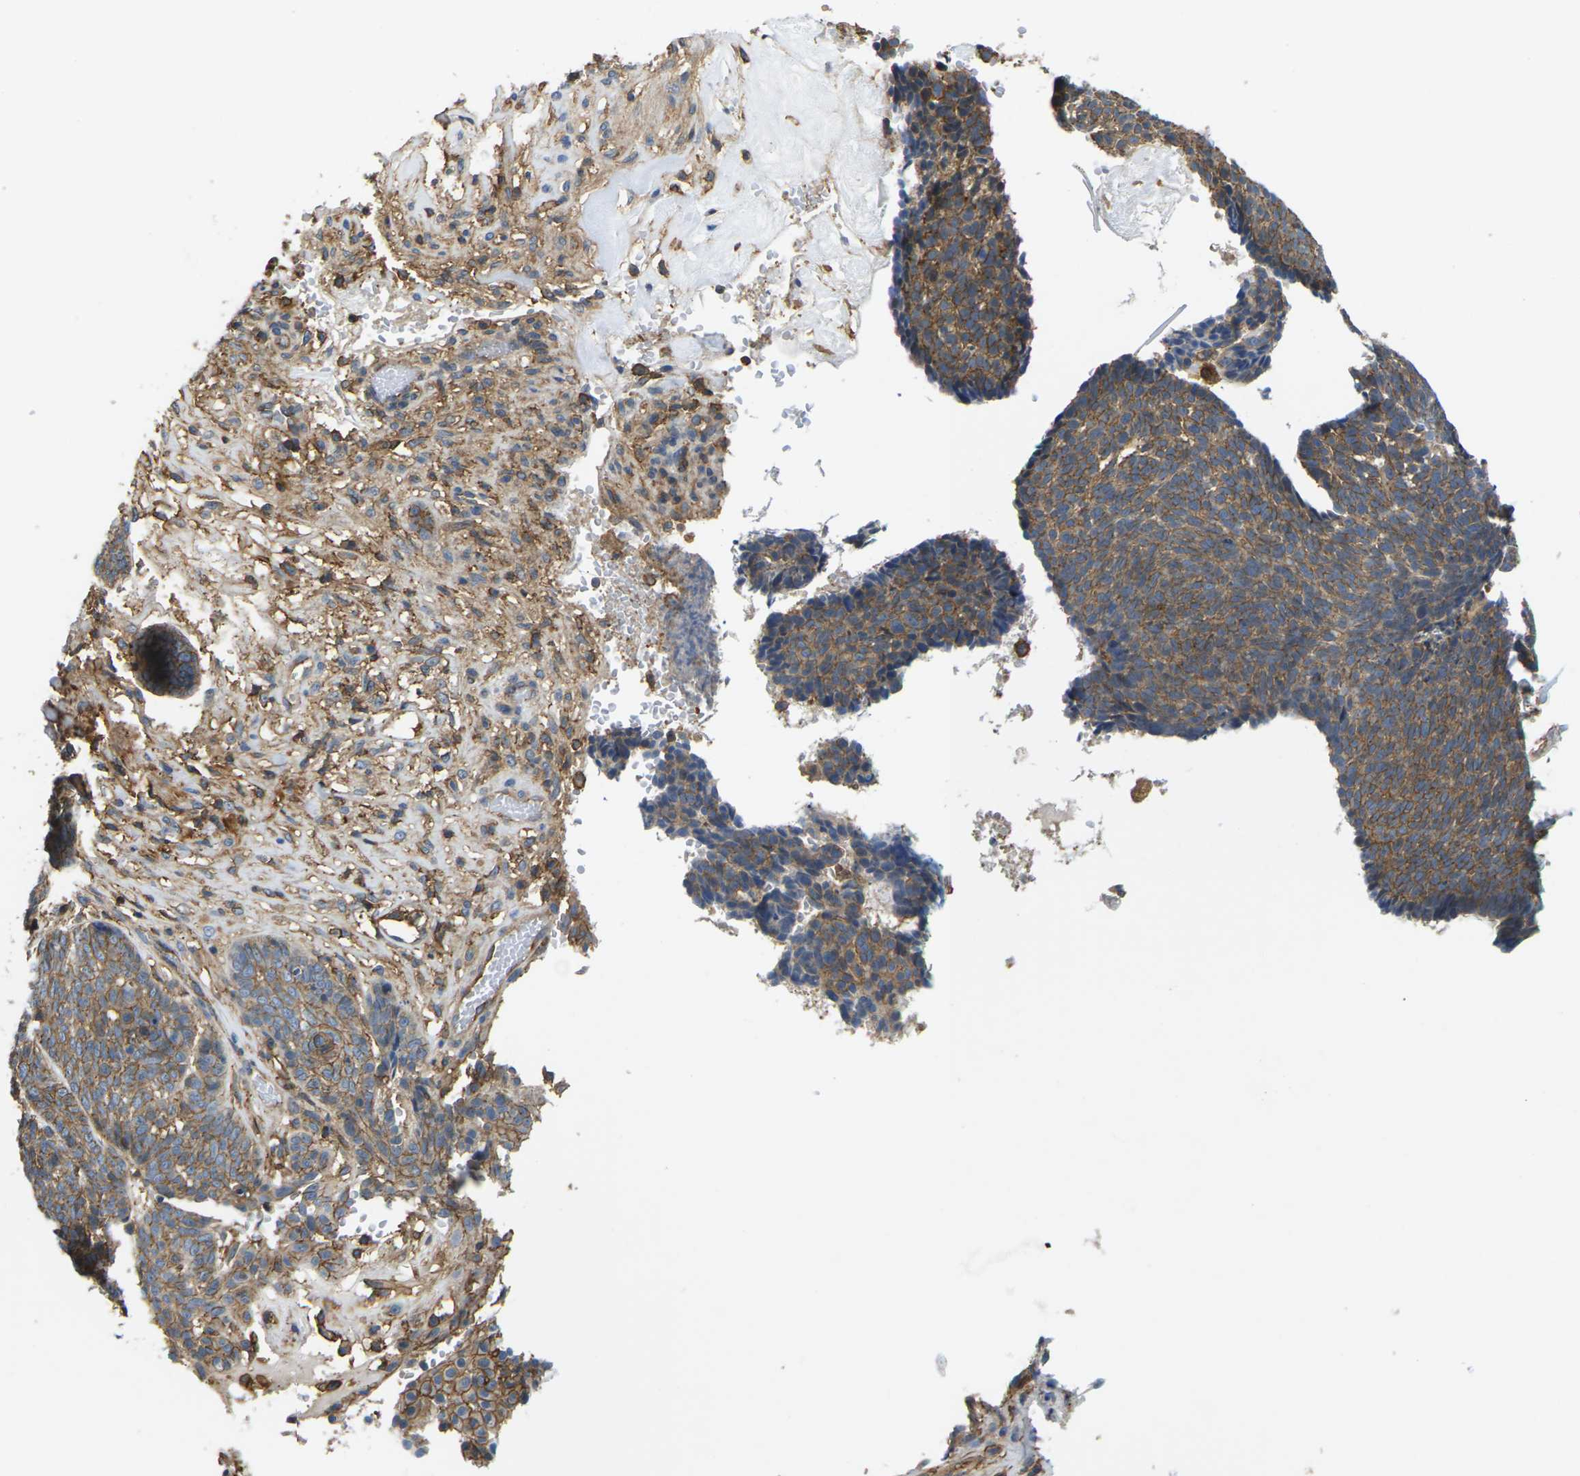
{"staining": {"intensity": "moderate", "quantity": ">75%", "location": "cytoplasmic/membranous"}, "tissue": "skin cancer", "cell_type": "Tumor cells", "image_type": "cancer", "snomed": [{"axis": "morphology", "description": "Basal cell carcinoma"}, {"axis": "topography", "description": "Skin"}], "caption": "High-magnification brightfield microscopy of skin basal cell carcinoma stained with DAB (3,3'-diaminobenzidine) (brown) and counterstained with hematoxylin (blue). tumor cells exhibit moderate cytoplasmic/membranous staining is seen in approximately>75% of cells.", "gene": "IQGAP1", "patient": {"sex": "male", "age": 84}}